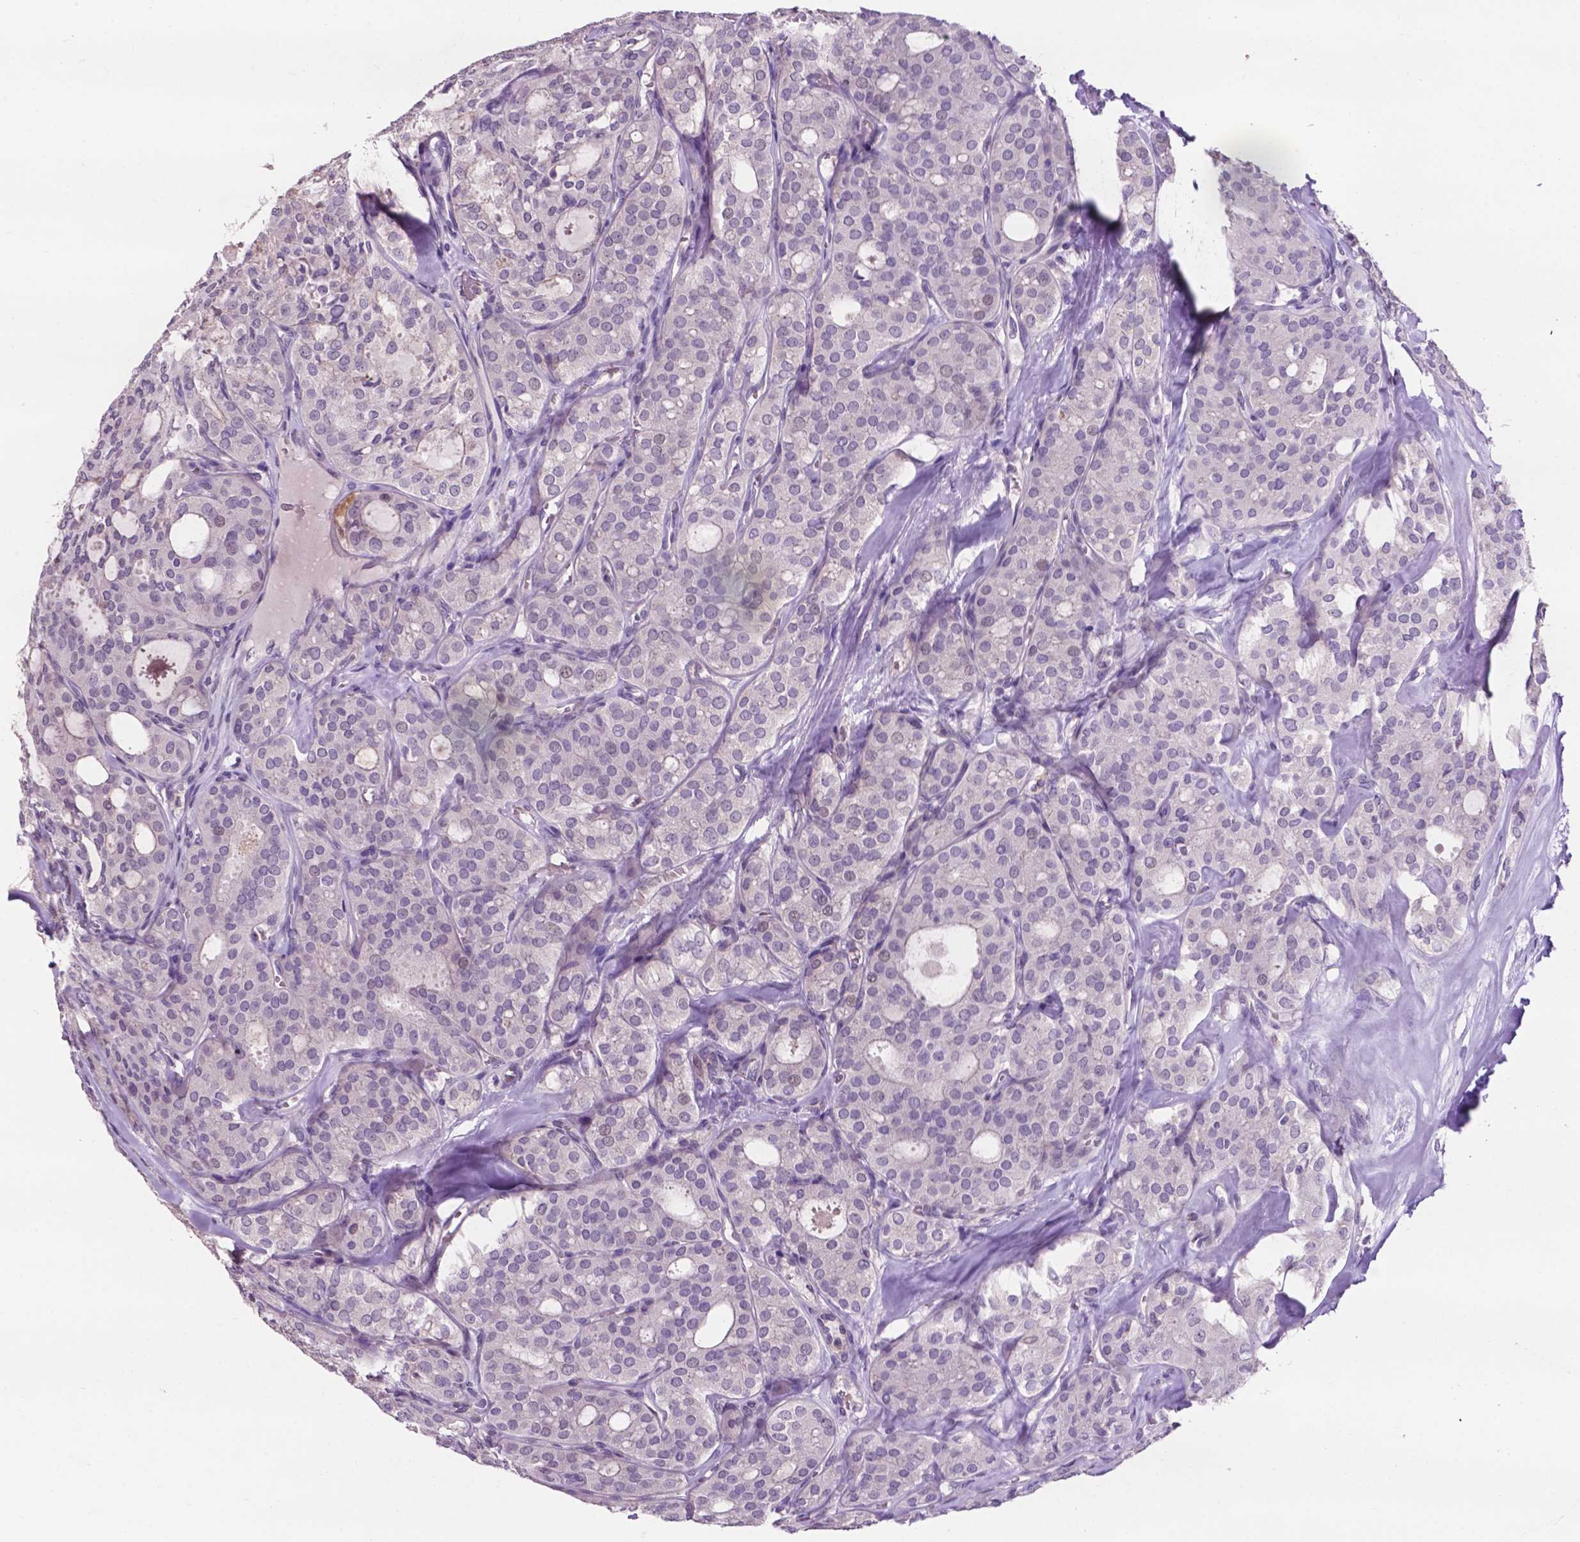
{"staining": {"intensity": "negative", "quantity": "none", "location": "none"}, "tissue": "thyroid cancer", "cell_type": "Tumor cells", "image_type": "cancer", "snomed": [{"axis": "morphology", "description": "Follicular adenoma carcinoma, NOS"}, {"axis": "topography", "description": "Thyroid gland"}], "caption": "This is a micrograph of immunohistochemistry staining of follicular adenoma carcinoma (thyroid), which shows no positivity in tumor cells. (DAB IHC visualized using brightfield microscopy, high magnification).", "gene": "PLSCR1", "patient": {"sex": "male", "age": 75}}